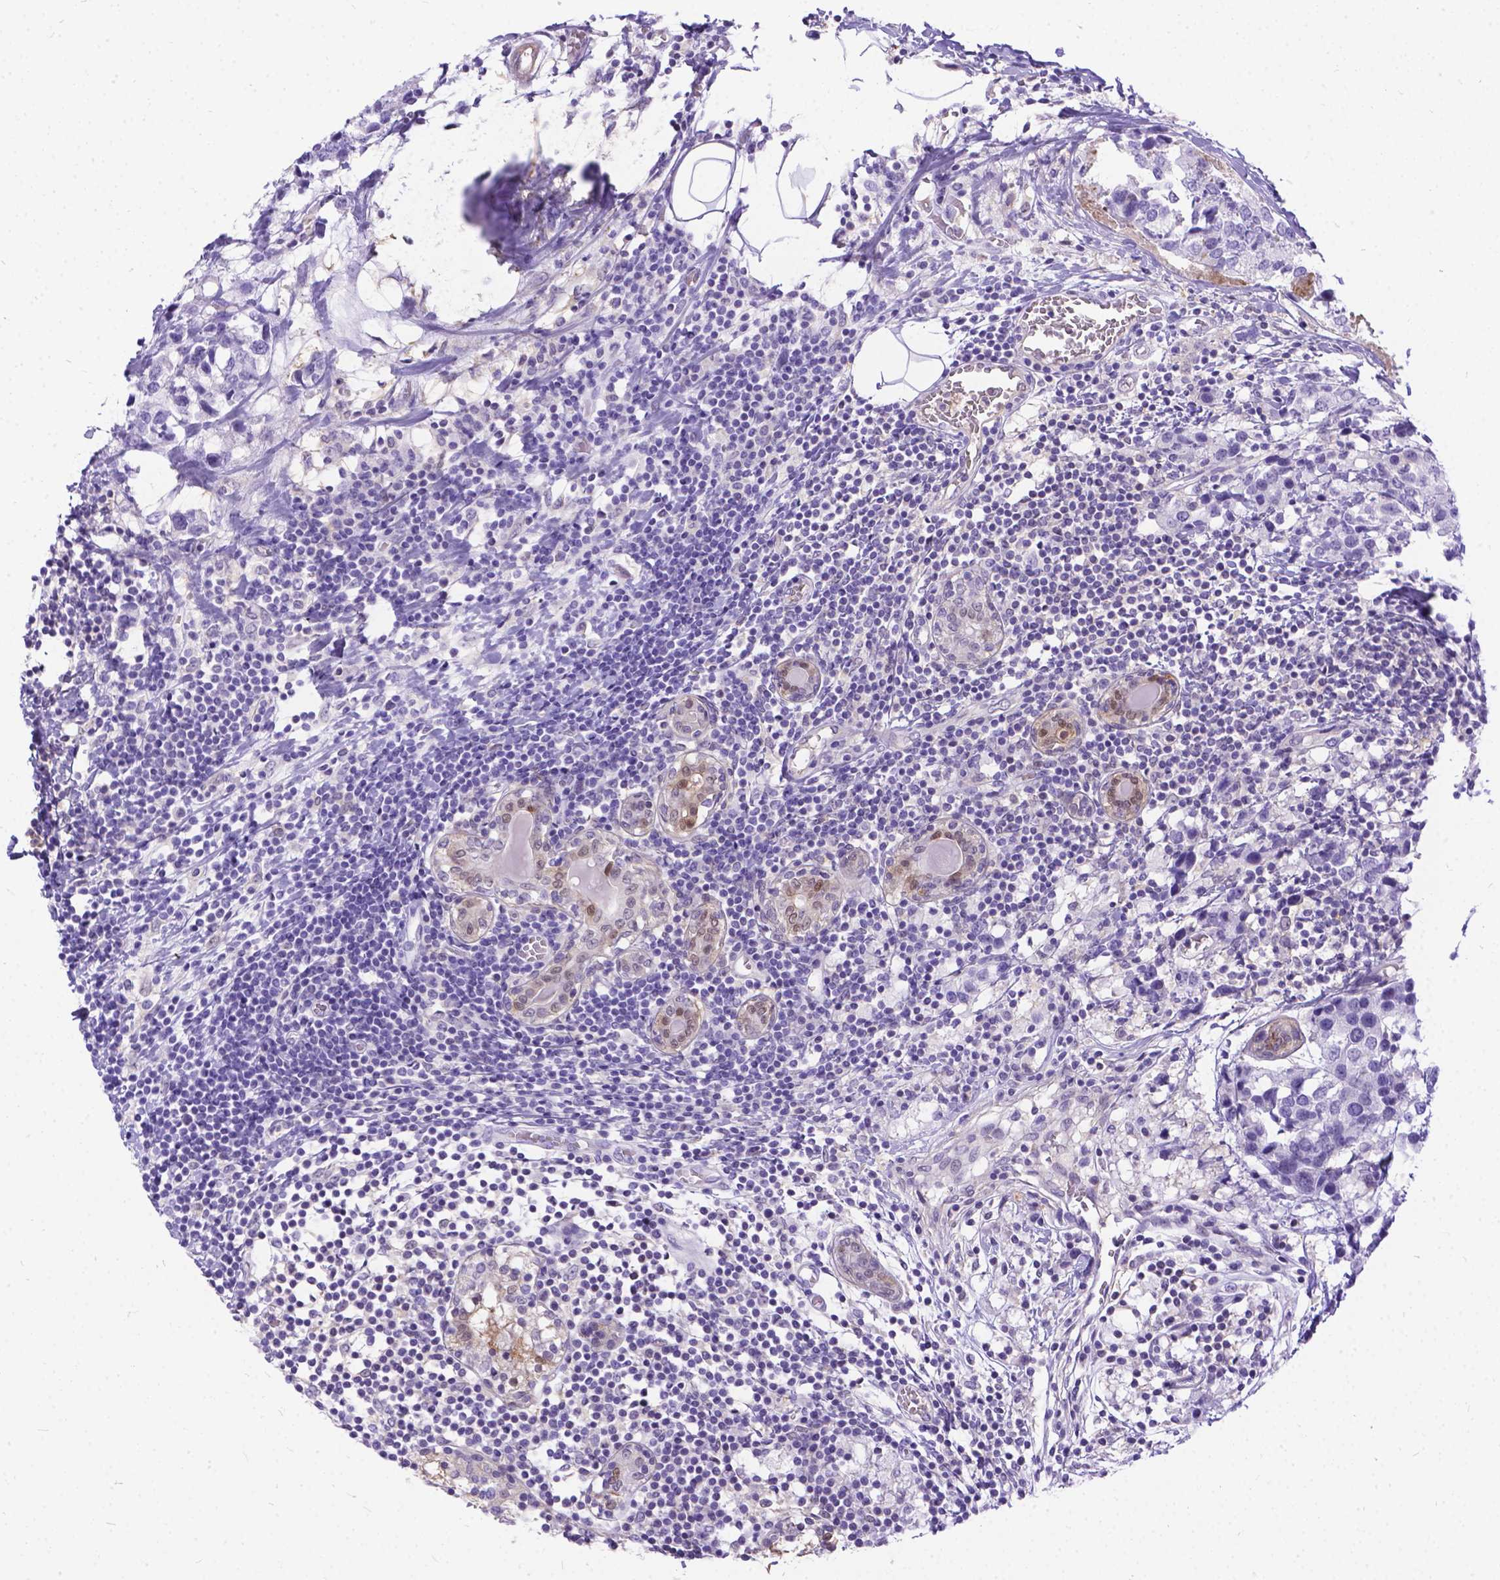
{"staining": {"intensity": "weak", "quantity": "<25%", "location": "nuclear"}, "tissue": "breast cancer", "cell_type": "Tumor cells", "image_type": "cancer", "snomed": [{"axis": "morphology", "description": "Lobular carcinoma"}, {"axis": "topography", "description": "Breast"}], "caption": "Micrograph shows no significant protein positivity in tumor cells of lobular carcinoma (breast). Brightfield microscopy of IHC stained with DAB (3,3'-diaminobenzidine) (brown) and hematoxylin (blue), captured at high magnification.", "gene": "TMEM169", "patient": {"sex": "female", "age": 59}}